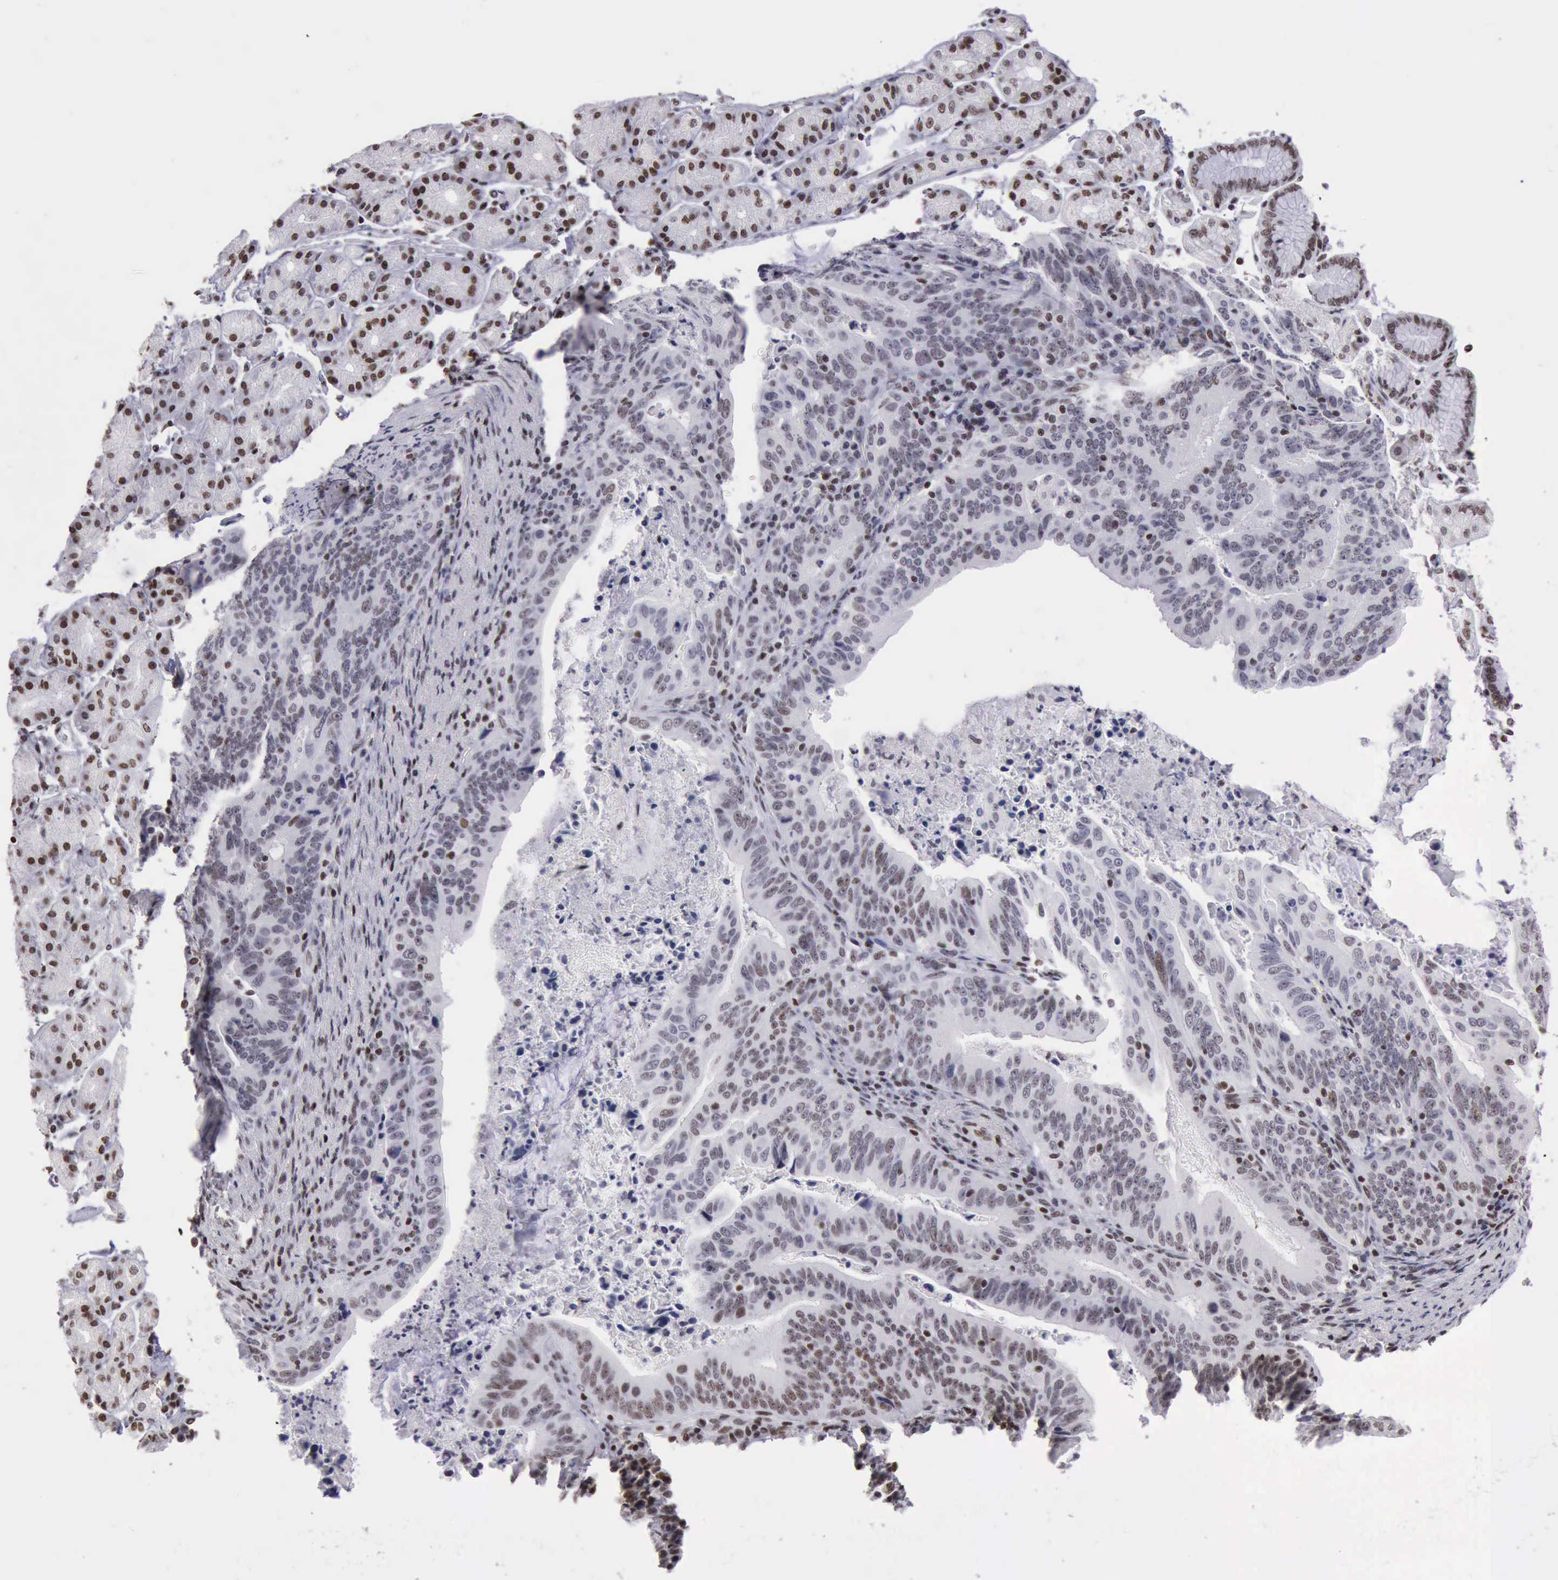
{"staining": {"intensity": "moderate", "quantity": "25%-75%", "location": "nuclear"}, "tissue": "stomach cancer", "cell_type": "Tumor cells", "image_type": "cancer", "snomed": [{"axis": "morphology", "description": "Adenocarcinoma, NOS"}, {"axis": "topography", "description": "Stomach, upper"}], "caption": "A photomicrograph showing moderate nuclear staining in about 25%-75% of tumor cells in adenocarcinoma (stomach), as visualized by brown immunohistochemical staining.", "gene": "YY1", "patient": {"sex": "female", "age": 50}}